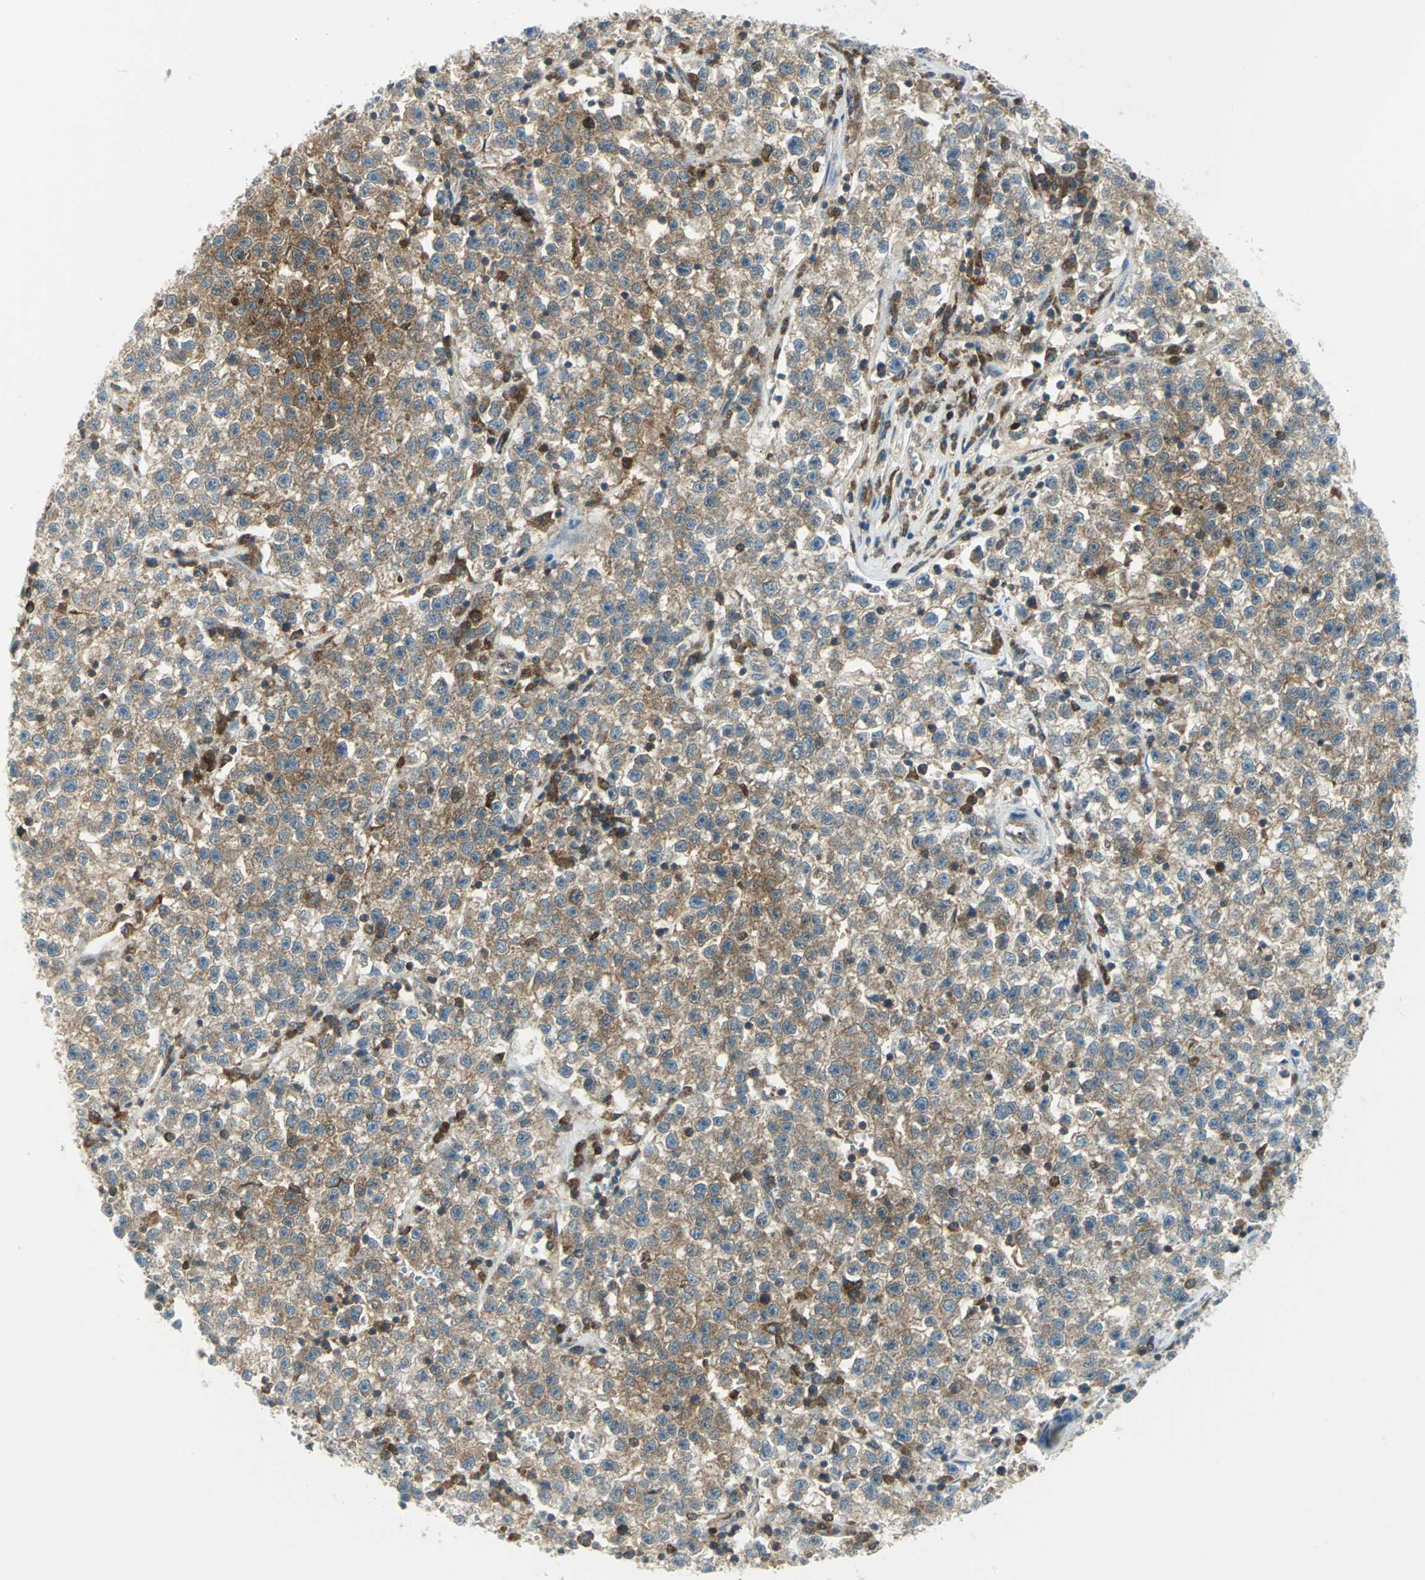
{"staining": {"intensity": "moderate", "quantity": "25%-75%", "location": "cytoplasmic/membranous"}, "tissue": "testis cancer", "cell_type": "Tumor cells", "image_type": "cancer", "snomed": [{"axis": "morphology", "description": "Seminoma, NOS"}, {"axis": "topography", "description": "Testis"}], "caption": "There is medium levels of moderate cytoplasmic/membranous positivity in tumor cells of seminoma (testis), as demonstrated by immunohistochemical staining (brown color).", "gene": "ALDOA", "patient": {"sex": "male", "age": 22}}